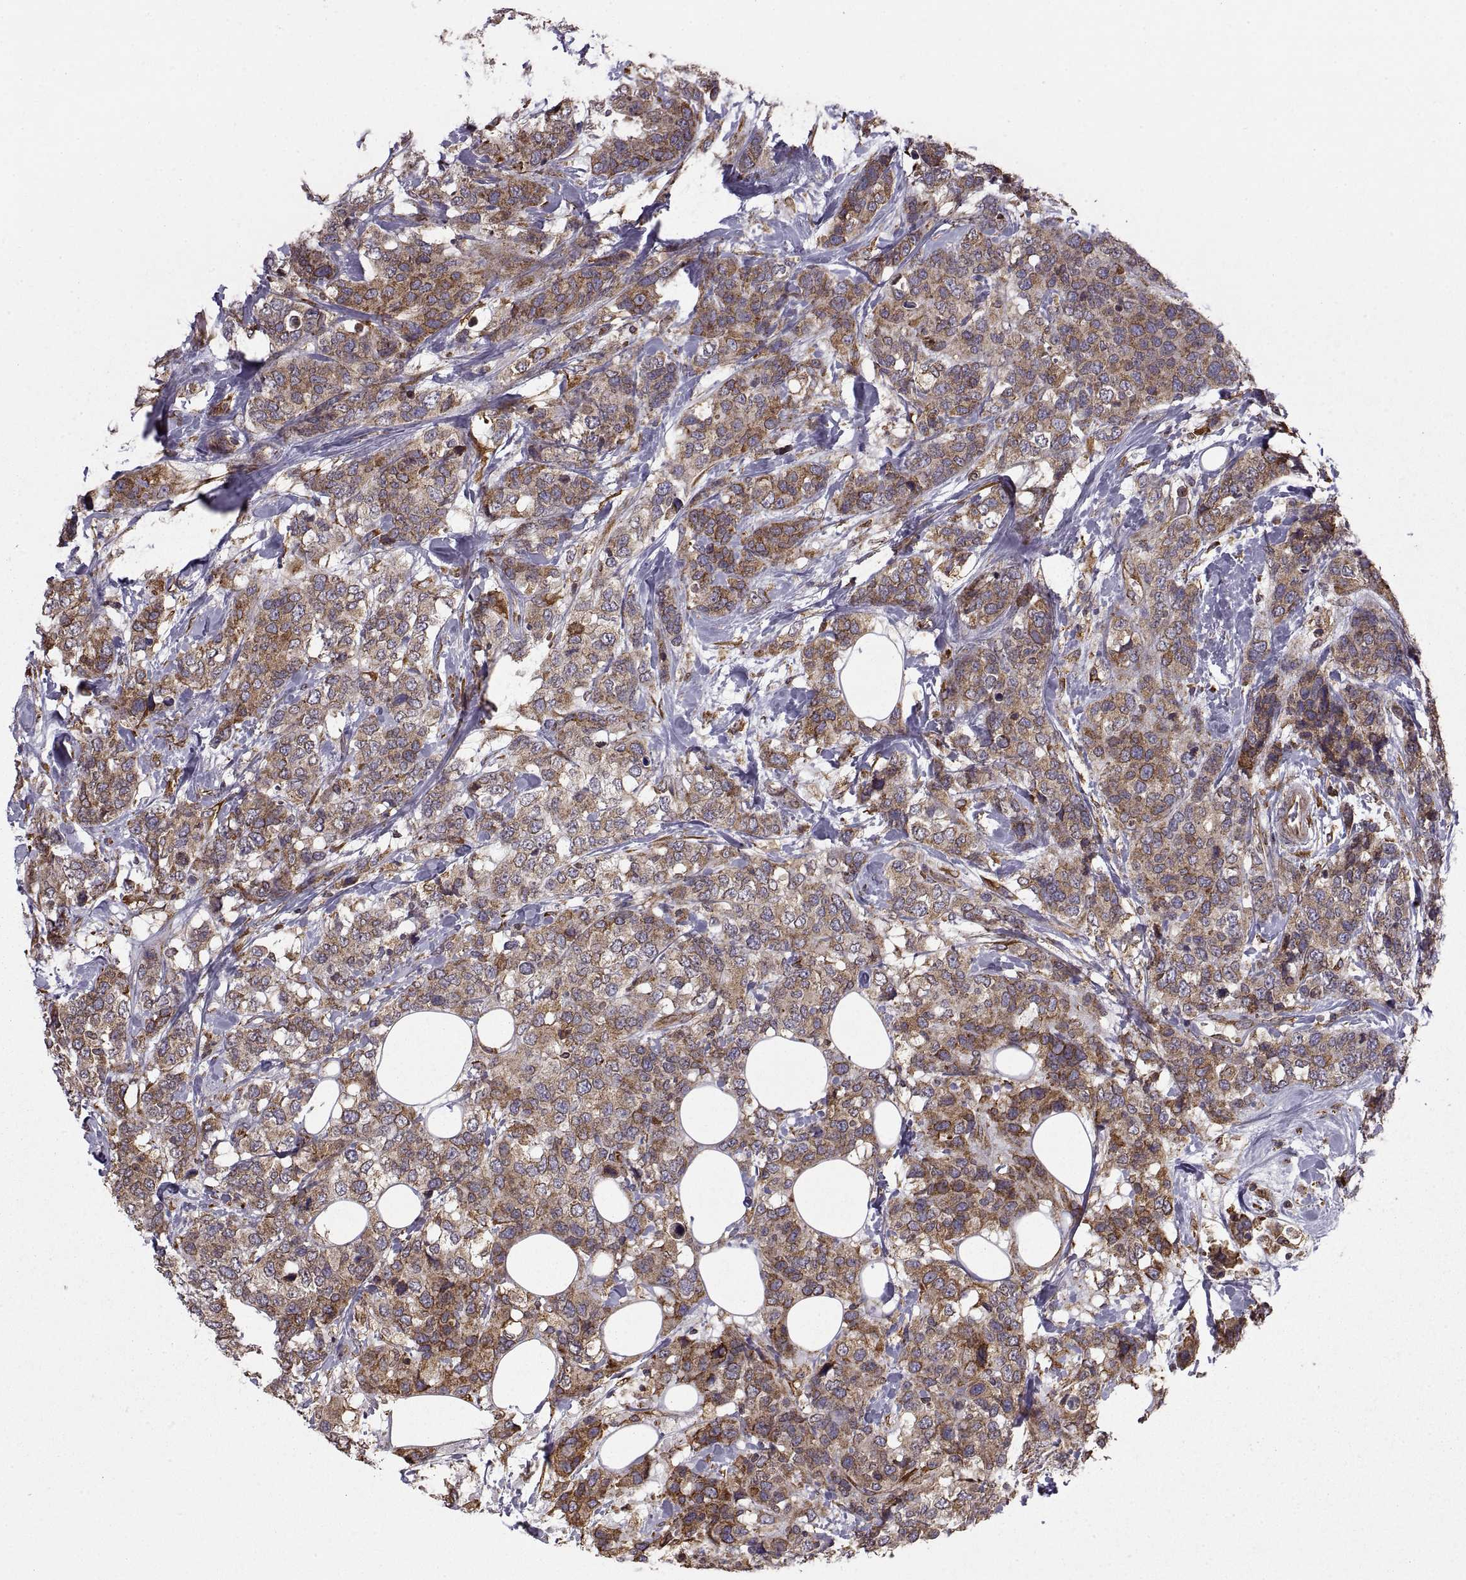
{"staining": {"intensity": "moderate", "quantity": "25%-75%", "location": "cytoplasmic/membranous"}, "tissue": "breast cancer", "cell_type": "Tumor cells", "image_type": "cancer", "snomed": [{"axis": "morphology", "description": "Lobular carcinoma"}, {"axis": "topography", "description": "Breast"}], "caption": "An image showing moderate cytoplasmic/membranous positivity in about 25%-75% of tumor cells in breast cancer (lobular carcinoma), as visualized by brown immunohistochemical staining.", "gene": "PDIA3", "patient": {"sex": "female", "age": 59}}